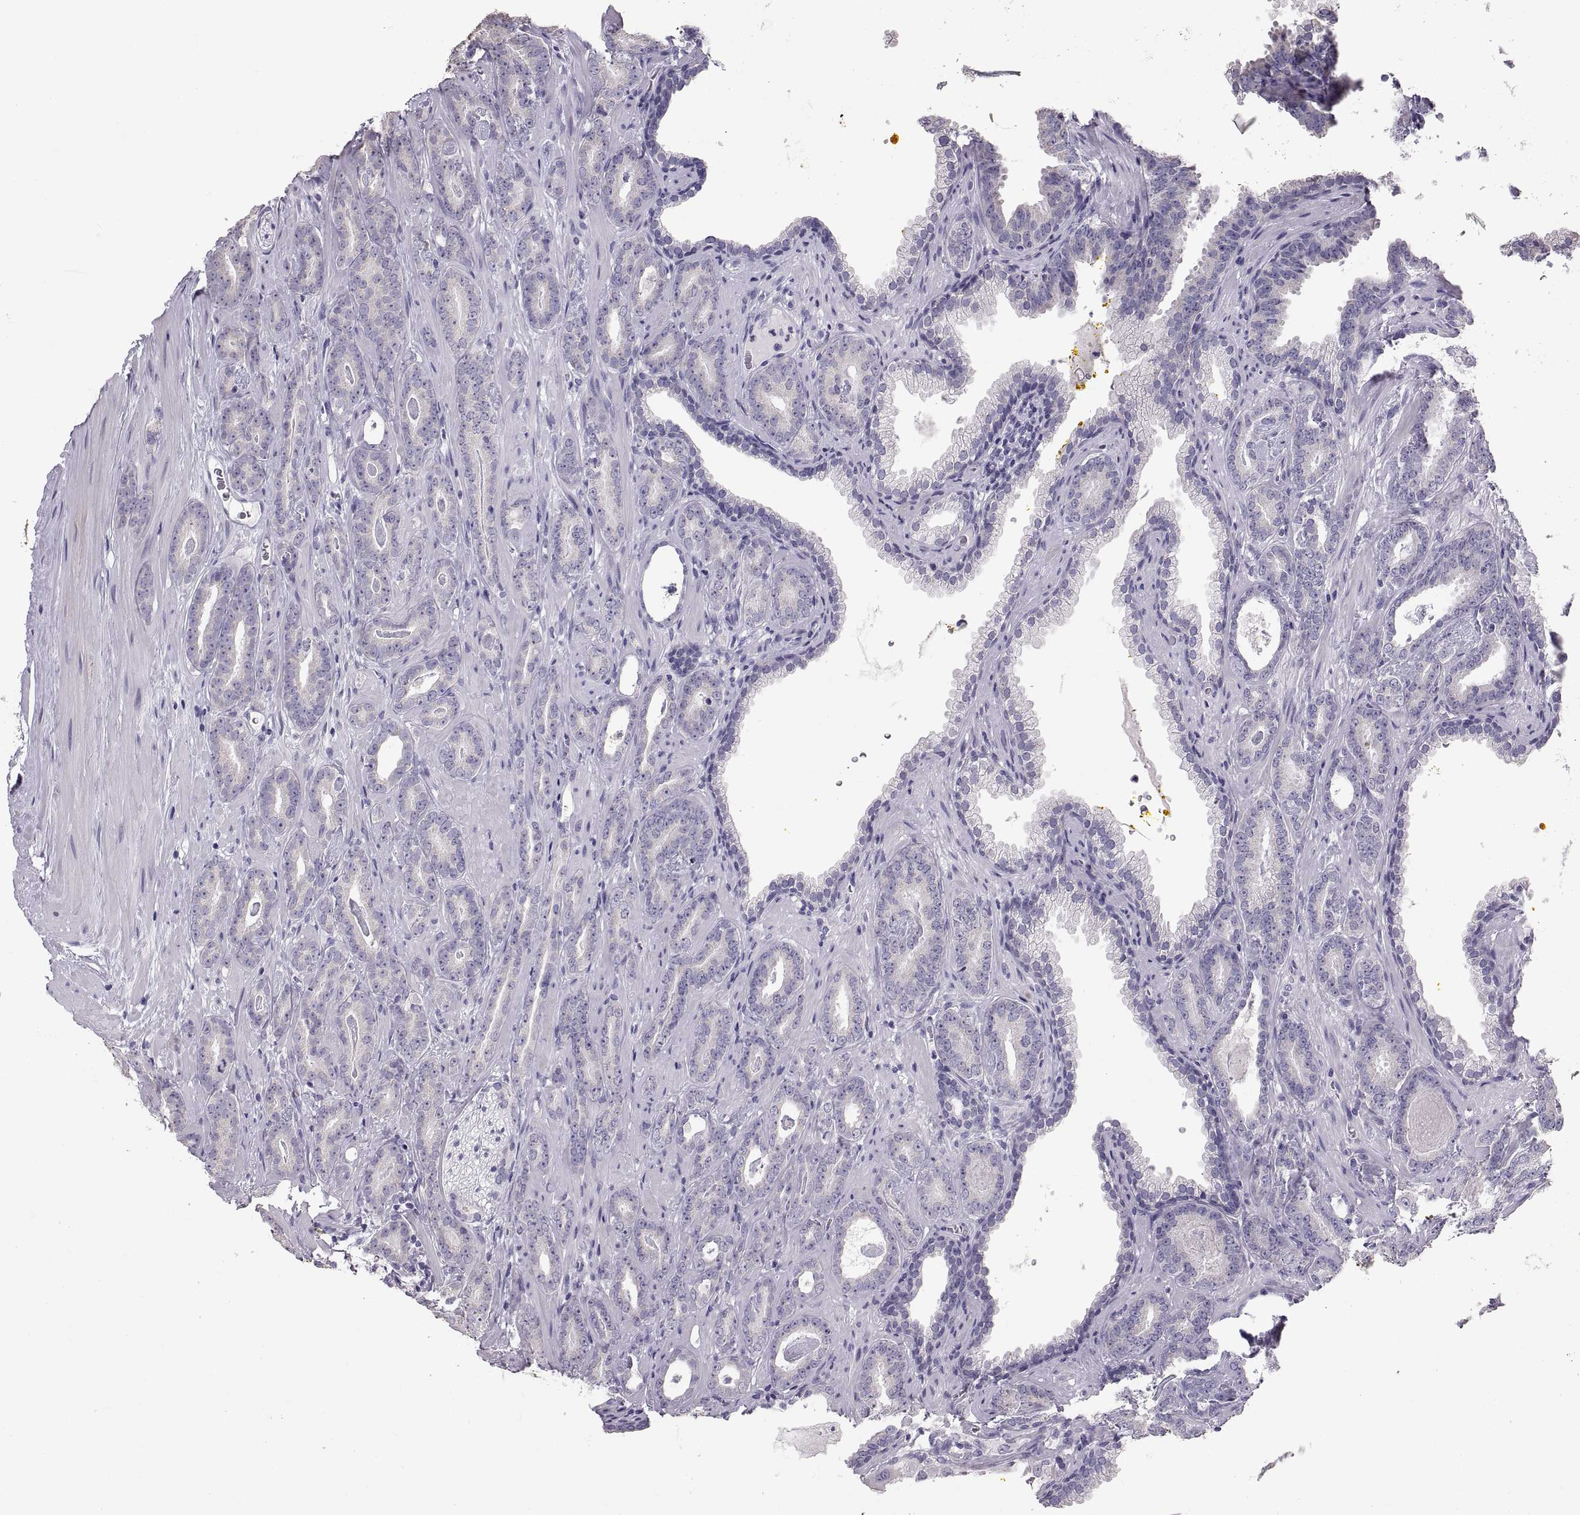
{"staining": {"intensity": "negative", "quantity": "none", "location": "none"}, "tissue": "prostate cancer", "cell_type": "Tumor cells", "image_type": "cancer", "snomed": [{"axis": "morphology", "description": "Adenocarcinoma, Medium grade"}, {"axis": "topography", "description": "Prostate and seminal vesicle, NOS"}, {"axis": "topography", "description": "Prostate"}], "caption": "IHC histopathology image of human prostate cancer (adenocarcinoma (medium-grade)) stained for a protein (brown), which displays no positivity in tumor cells.", "gene": "WBP2NL", "patient": {"sex": "male", "age": 54}}